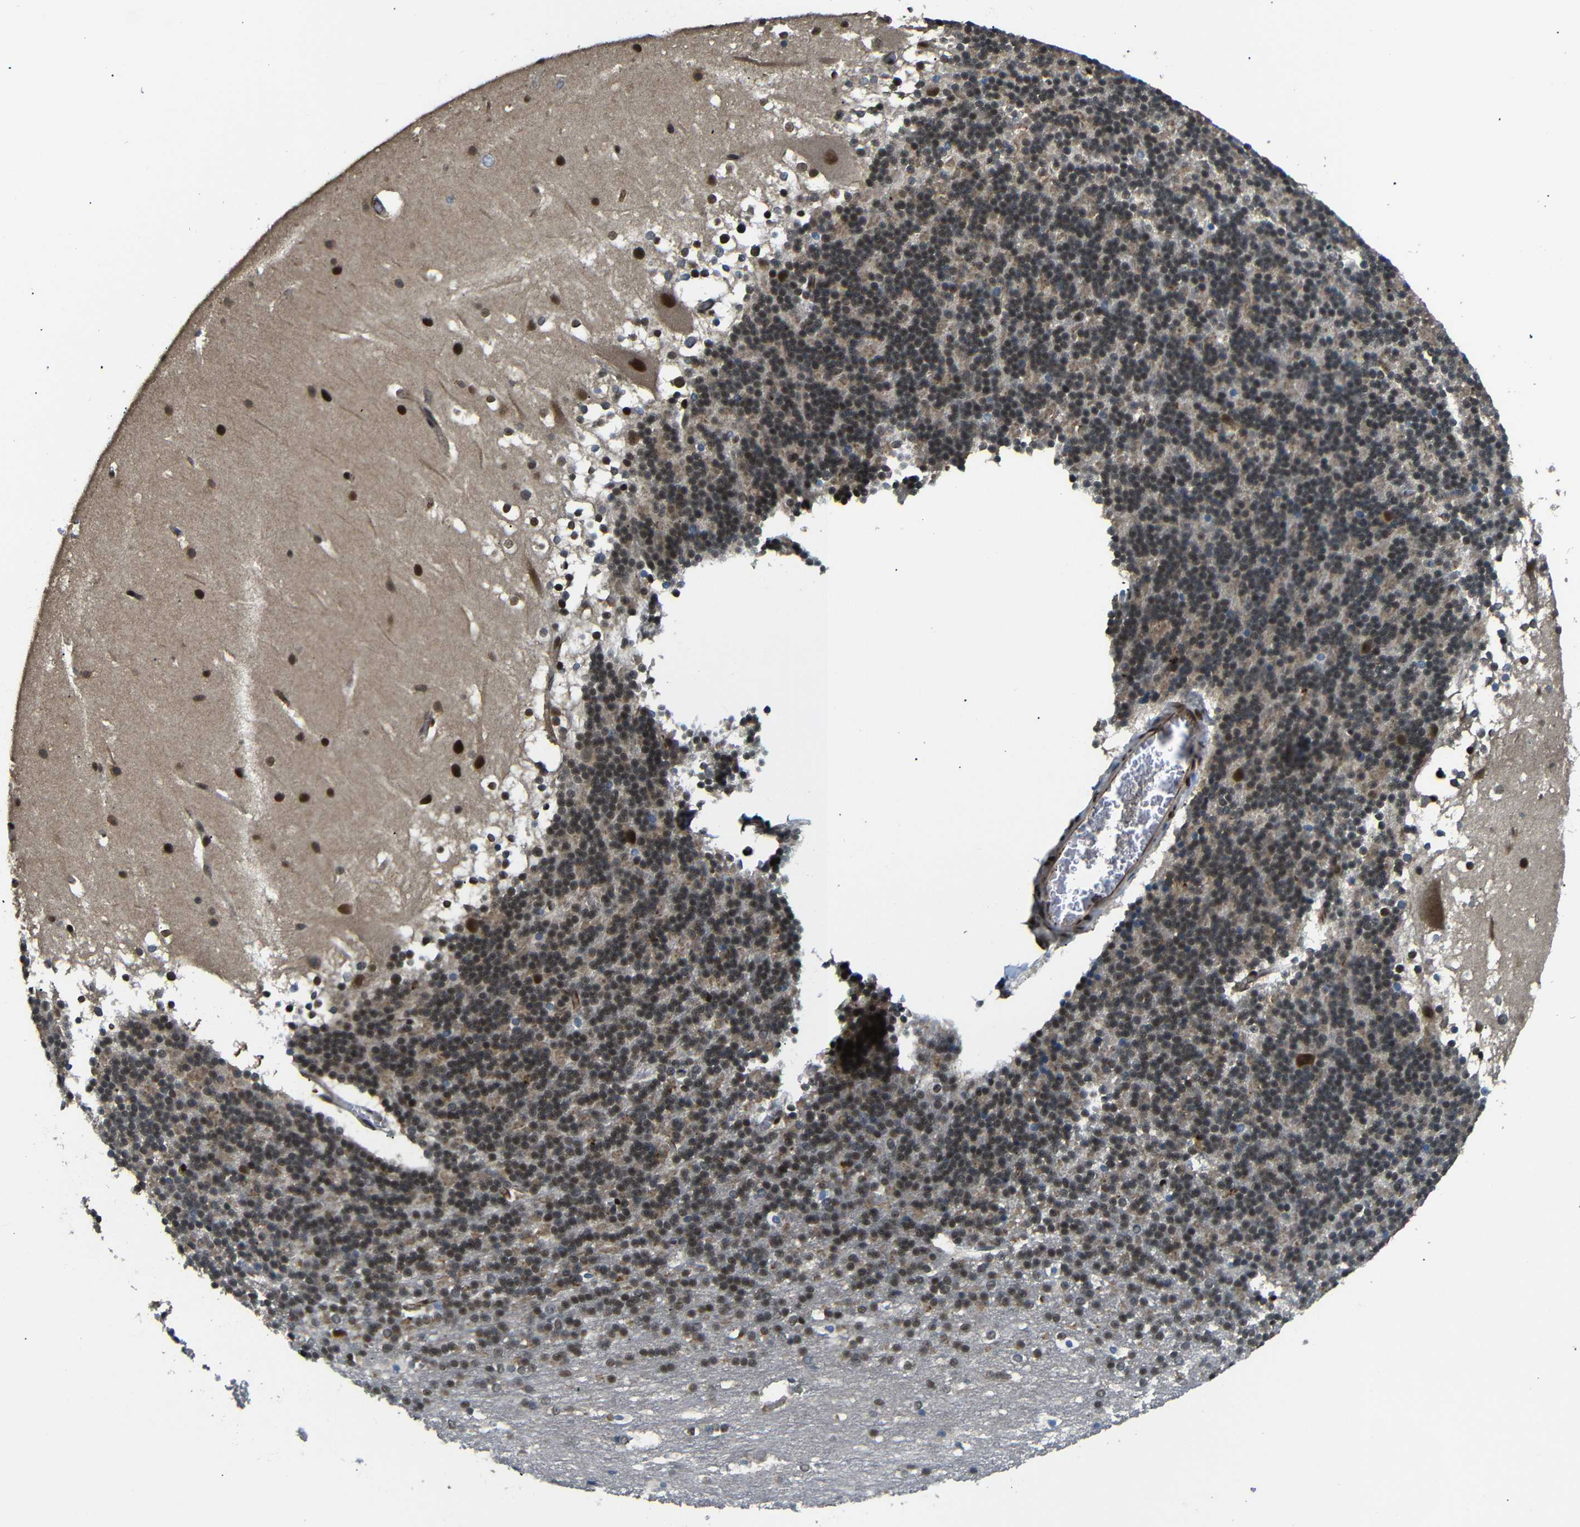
{"staining": {"intensity": "moderate", "quantity": ">75%", "location": "cytoplasmic/membranous,nuclear"}, "tissue": "cerebellum", "cell_type": "Cells in granular layer", "image_type": "normal", "snomed": [{"axis": "morphology", "description": "Normal tissue, NOS"}, {"axis": "topography", "description": "Cerebellum"}], "caption": "Cerebellum stained for a protein (brown) shows moderate cytoplasmic/membranous,nuclear positive positivity in approximately >75% of cells in granular layer.", "gene": "TBX2", "patient": {"sex": "female", "age": 19}}